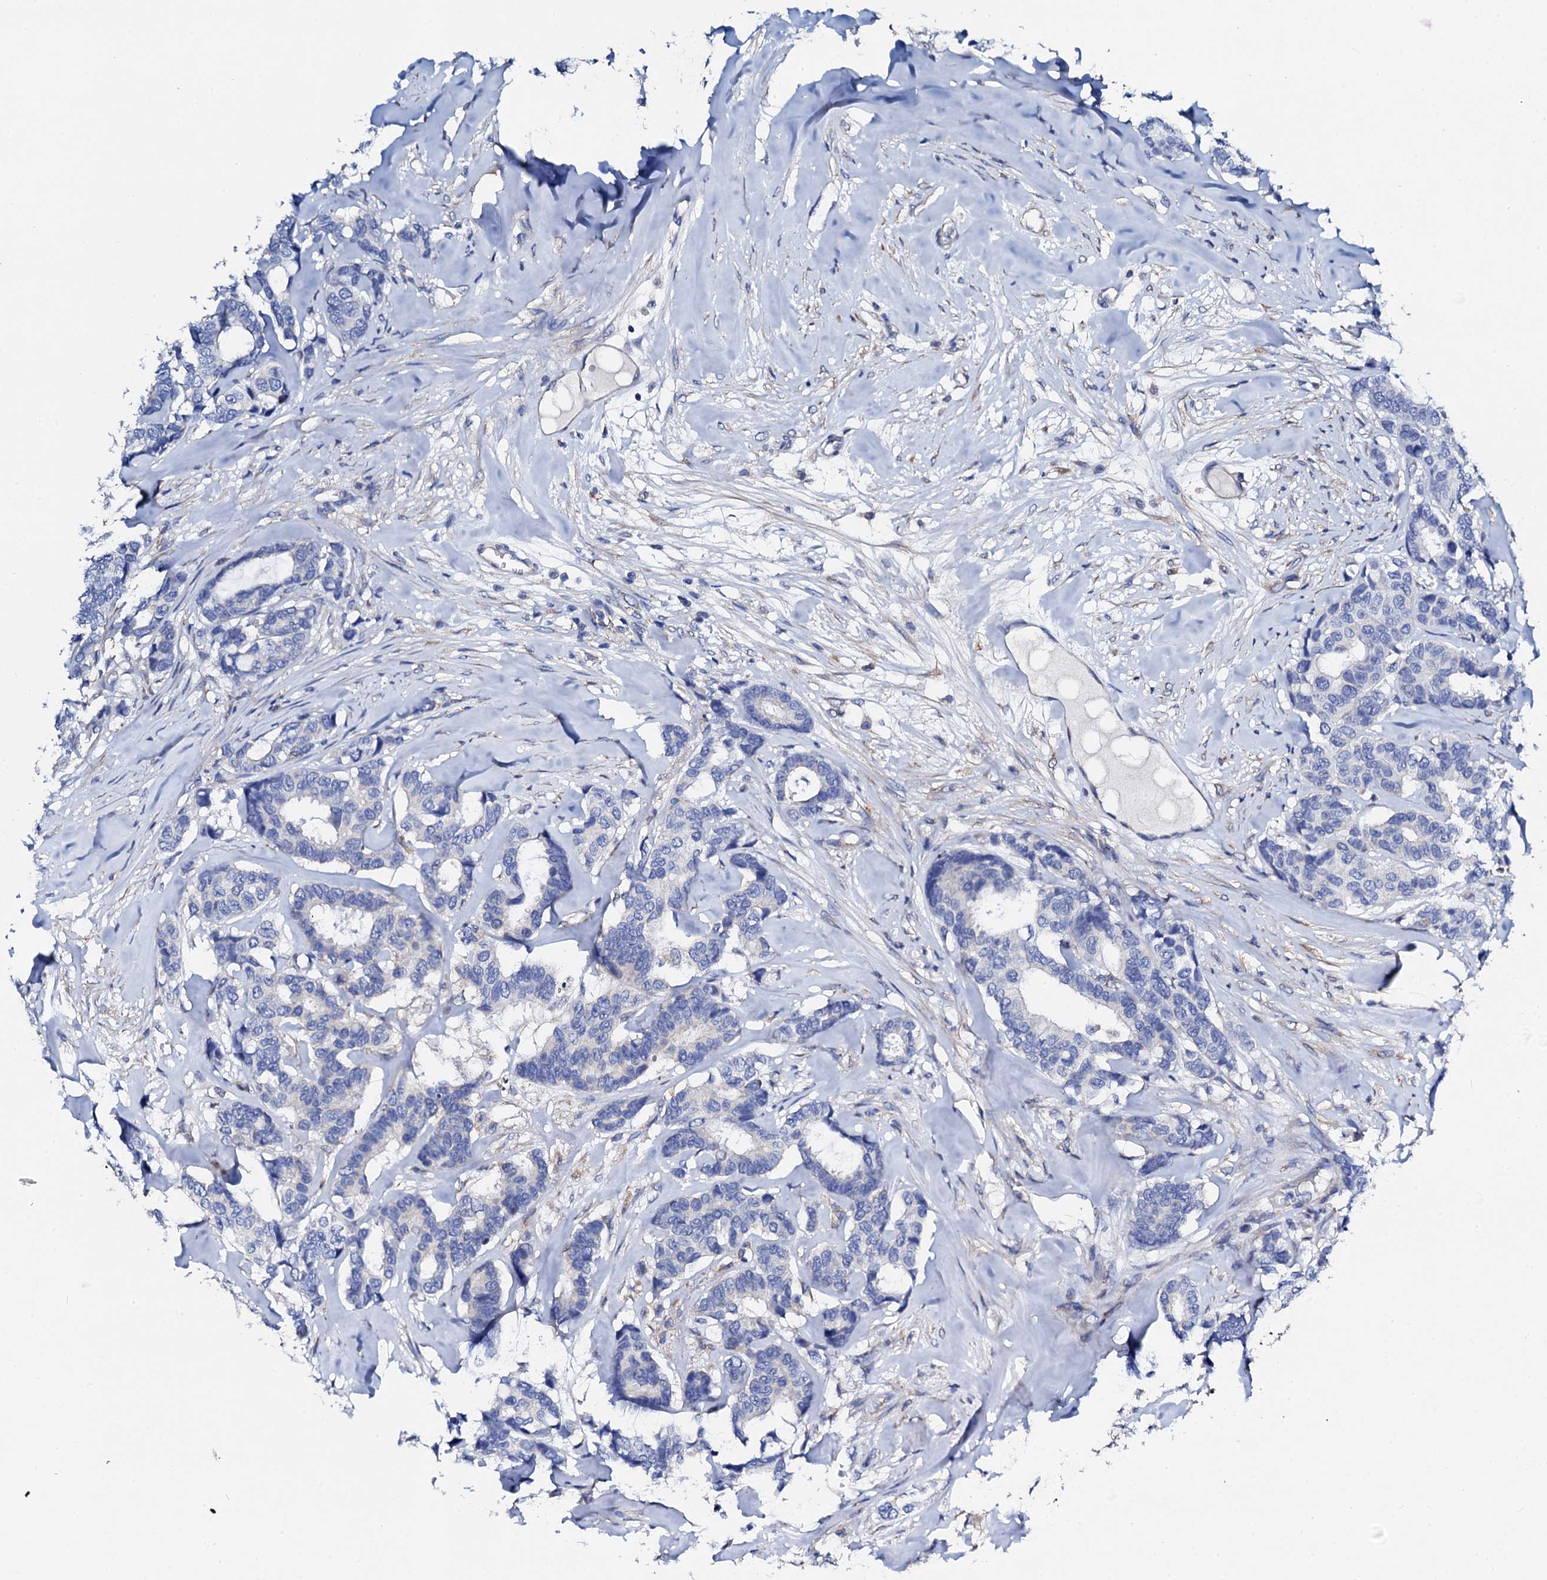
{"staining": {"intensity": "negative", "quantity": "none", "location": "none"}, "tissue": "breast cancer", "cell_type": "Tumor cells", "image_type": "cancer", "snomed": [{"axis": "morphology", "description": "Duct carcinoma"}, {"axis": "topography", "description": "Breast"}], "caption": "DAB immunohistochemical staining of breast cancer shows no significant positivity in tumor cells.", "gene": "KLHL32", "patient": {"sex": "female", "age": 87}}